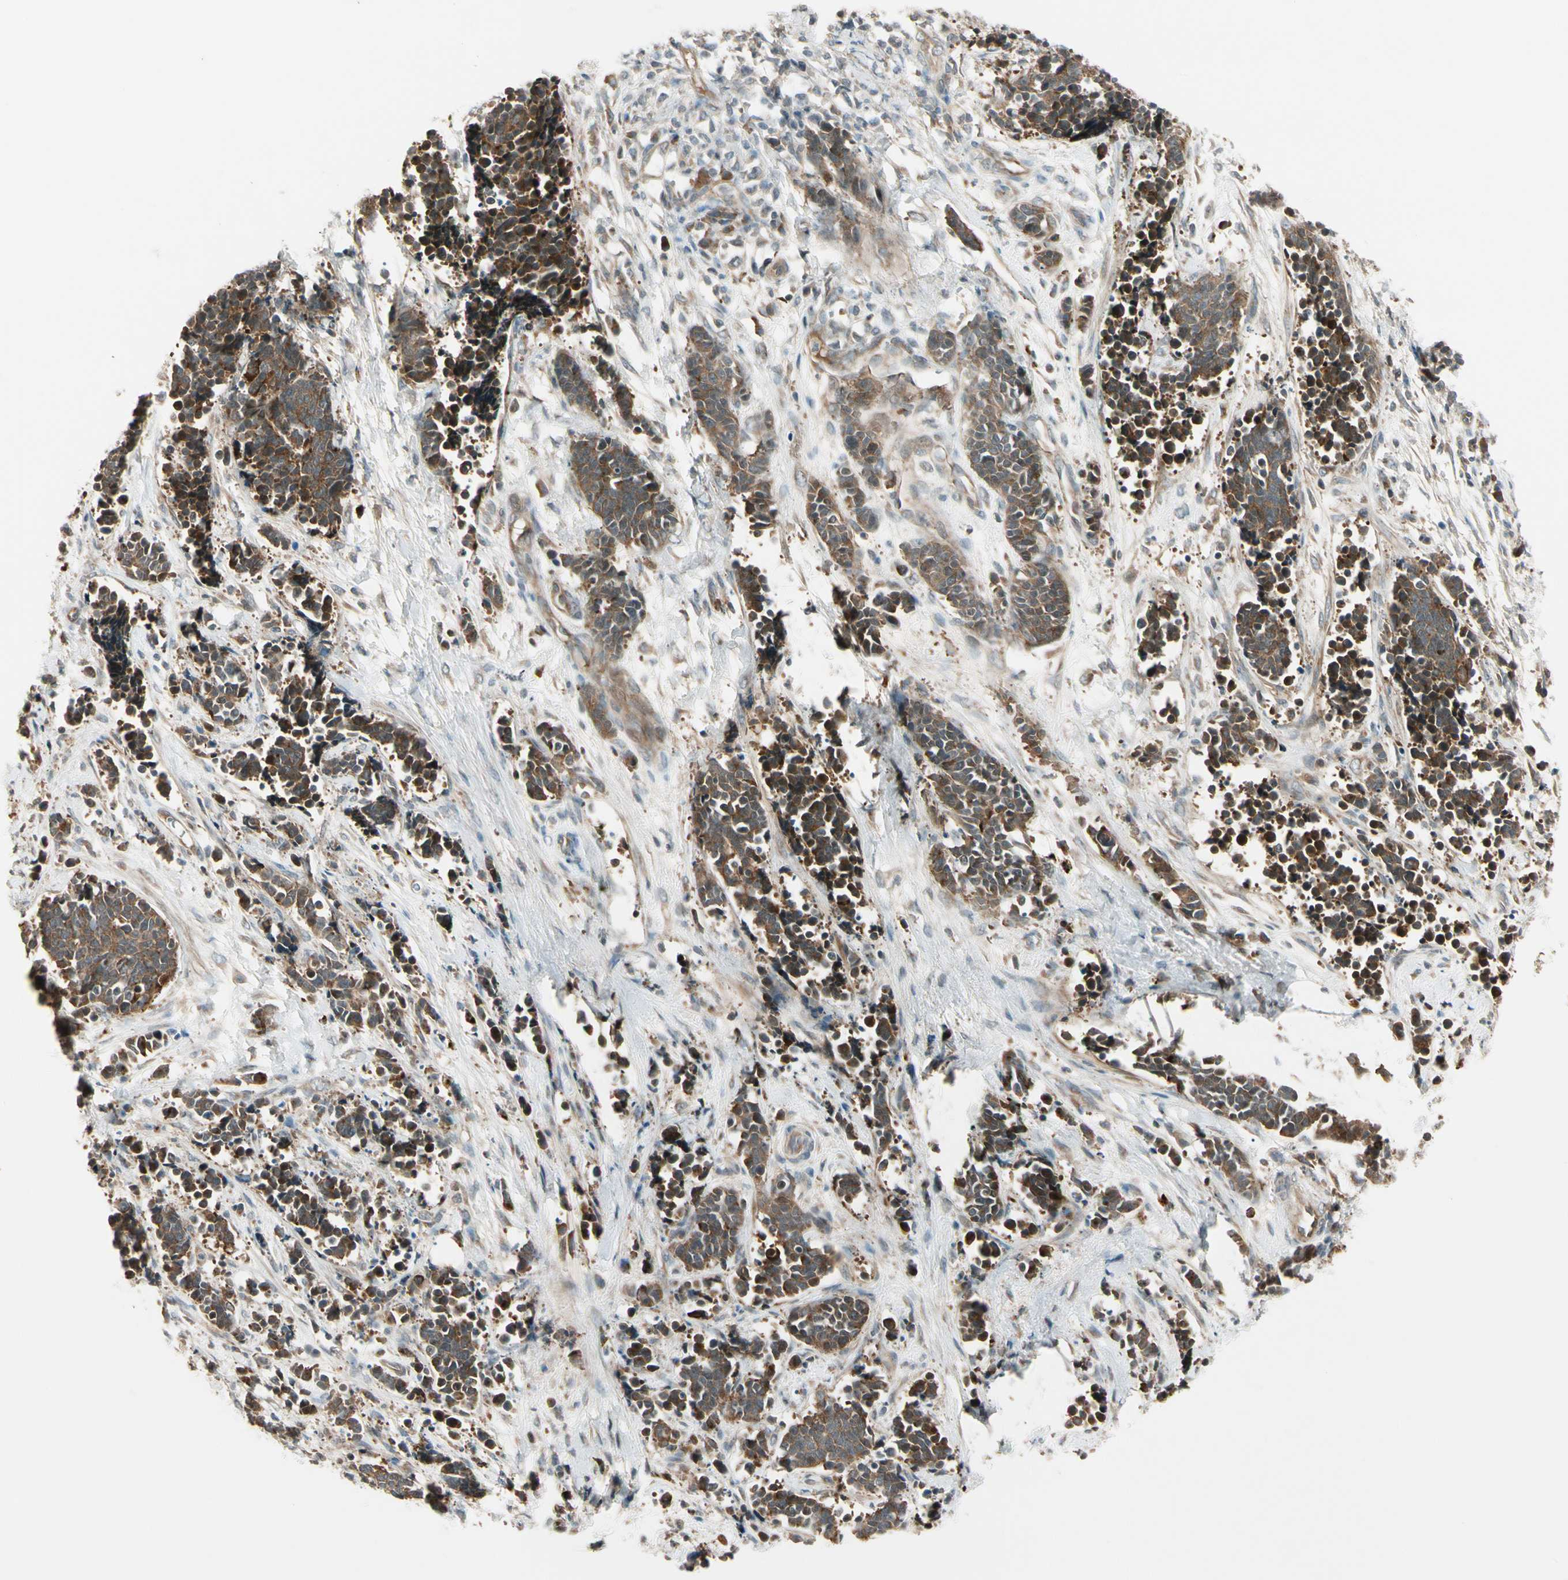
{"staining": {"intensity": "strong", "quantity": ">75%", "location": "cytoplasmic/membranous"}, "tissue": "cervical cancer", "cell_type": "Tumor cells", "image_type": "cancer", "snomed": [{"axis": "morphology", "description": "Squamous cell carcinoma, NOS"}, {"axis": "topography", "description": "Cervix"}], "caption": "Tumor cells exhibit high levels of strong cytoplasmic/membranous staining in about >75% of cells in human cervical squamous cell carcinoma.", "gene": "ACVR1C", "patient": {"sex": "female", "age": 35}}